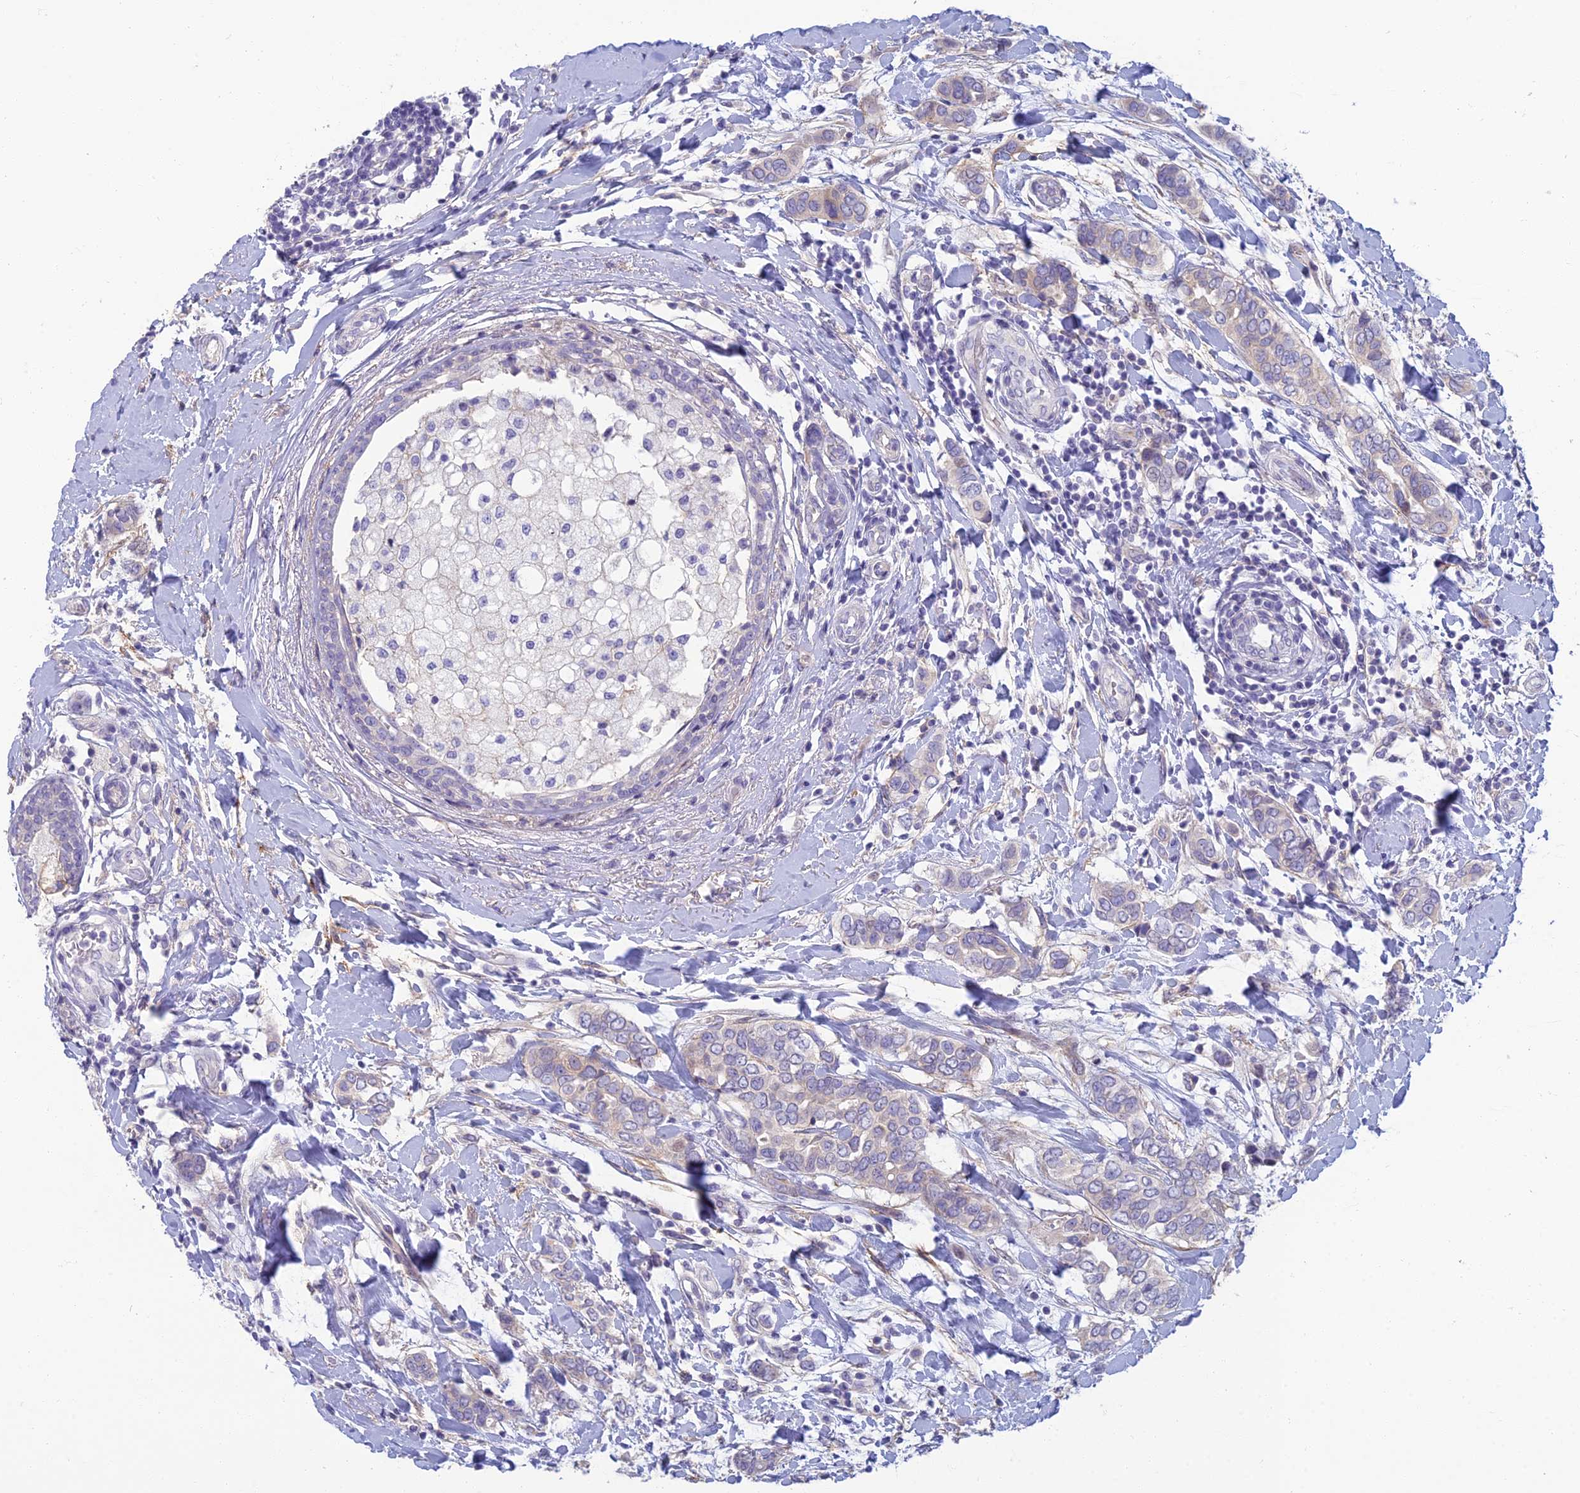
{"staining": {"intensity": "negative", "quantity": "none", "location": "none"}, "tissue": "breast cancer", "cell_type": "Tumor cells", "image_type": "cancer", "snomed": [{"axis": "morphology", "description": "Lobular carcinoma"}, {"axis": "topography", "description": "Breast"}], "caption": "This is an IHC histopathology image of breast cancer. There is no expression in tumor cells.", "gene": "NEURL1", "patient": {"sex": "female", "age": 51}}